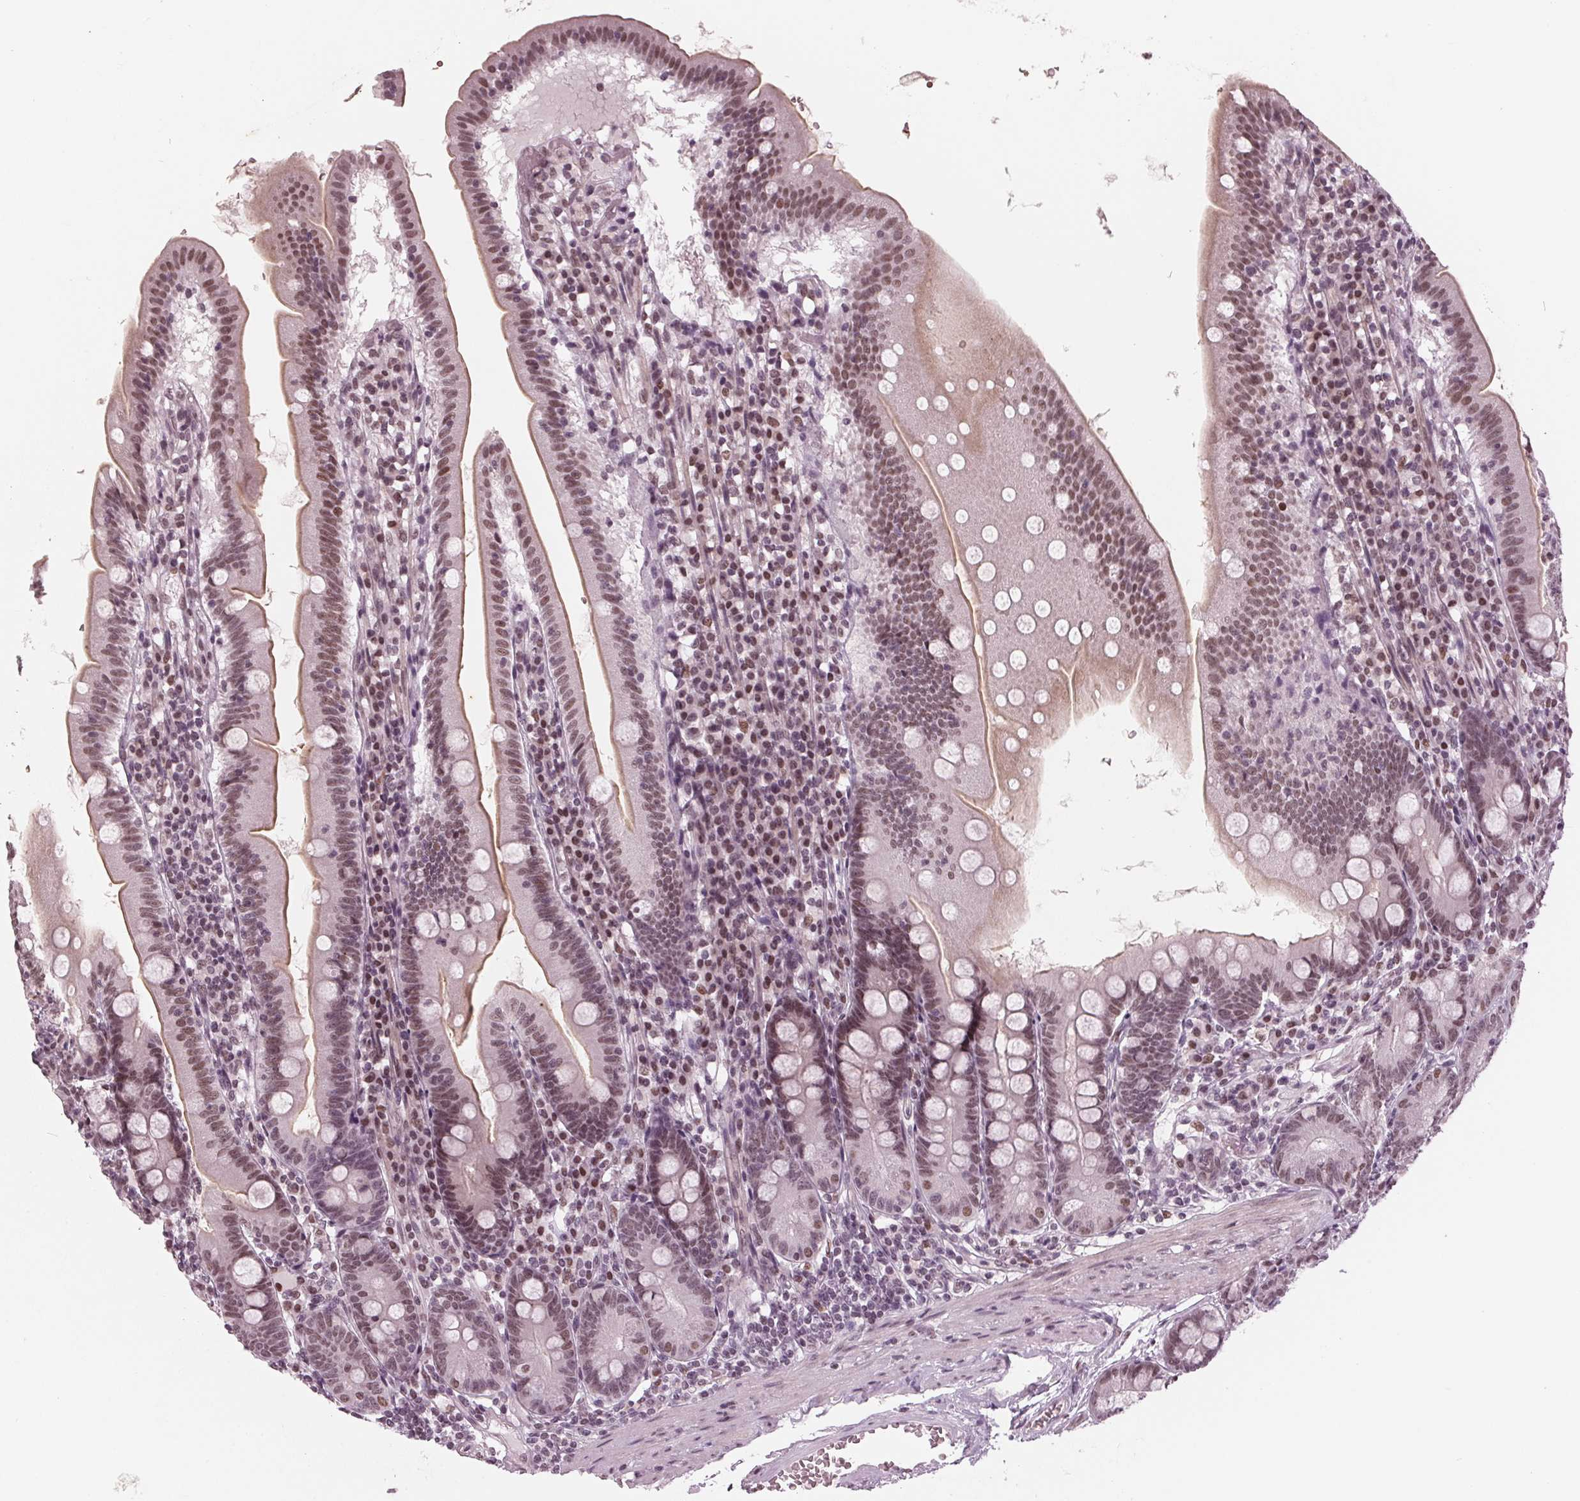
{"staining": {"intensity": "weak", "quantity": ">75%", "location": "cytoplasmic/membranous,nuclear"}, "tissue": "duodenum", "cell_type": "Glandular cells", "image_type": "normal", "snomed": [{"axis": "morphology", "description": "Normal tissue, NOS"}, {"axis": "topography", "description": "Duodenum"}], "caption": "Benign duodenum exhibits weak cytoplasmic/membranous,nuclear staining in approximately >75% of glandular cells, visualized by immunohistochemistry.", "gene": "DNMT3L", "patient": {"sex": "female", "age": 67}}